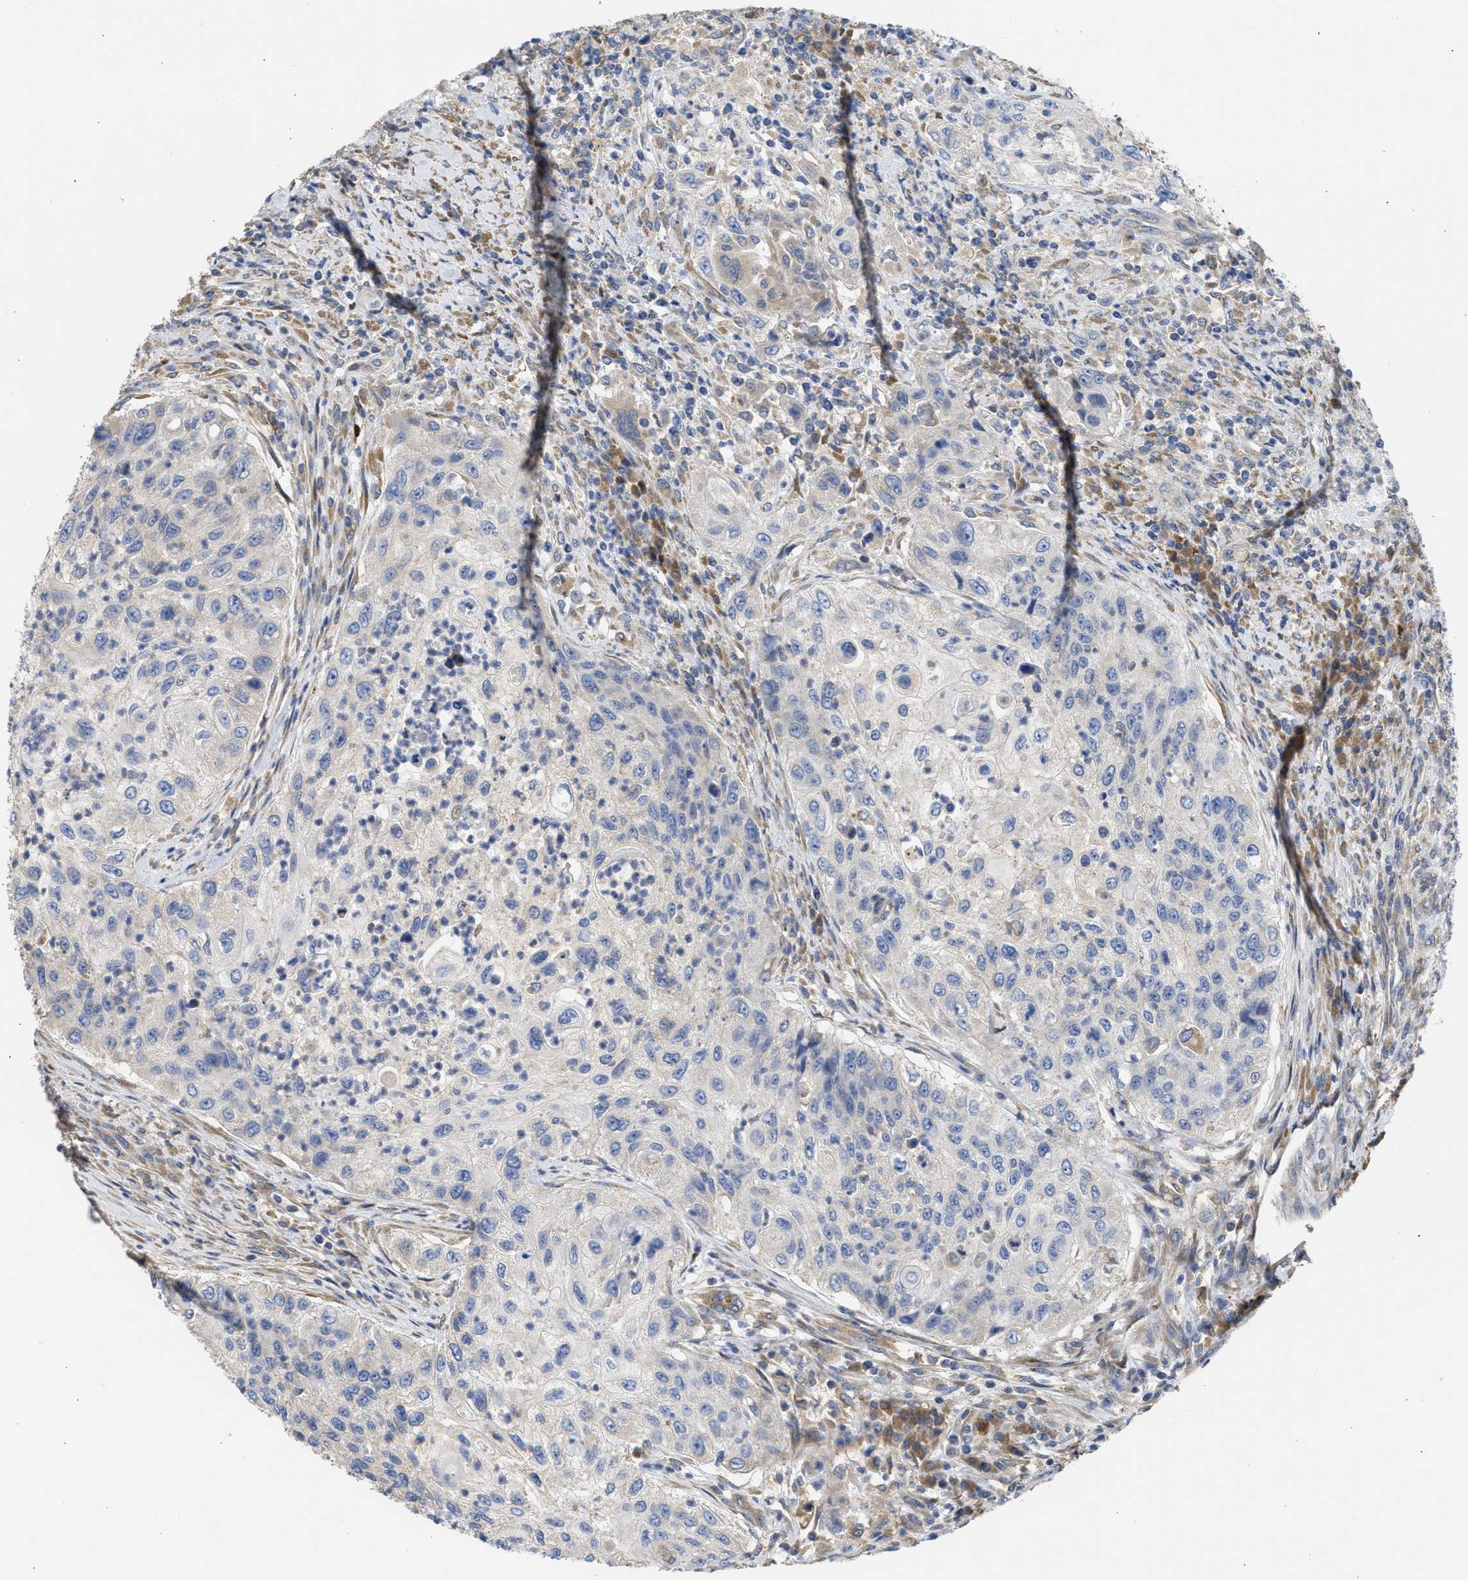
{"staining": {"intensity": "negative", "quantity": "none", "location": "none"}, "tissue": "urothelial cancer", "cell_type": "Tumor cells", "image_type": "cancer", "snomed": [{"axis": "morphology", "description": "Urothelial carcinoma, High grade"}, {"axis": "topography", "description": "Urinary bladder"}], "caption": "DAB immunohistochemical staining of human high-grade urothelial carcinoma exhibits no significant positivity in tumor cells.", "gene": "TMED1", "patient": {"sex": "female", "age": 60}}